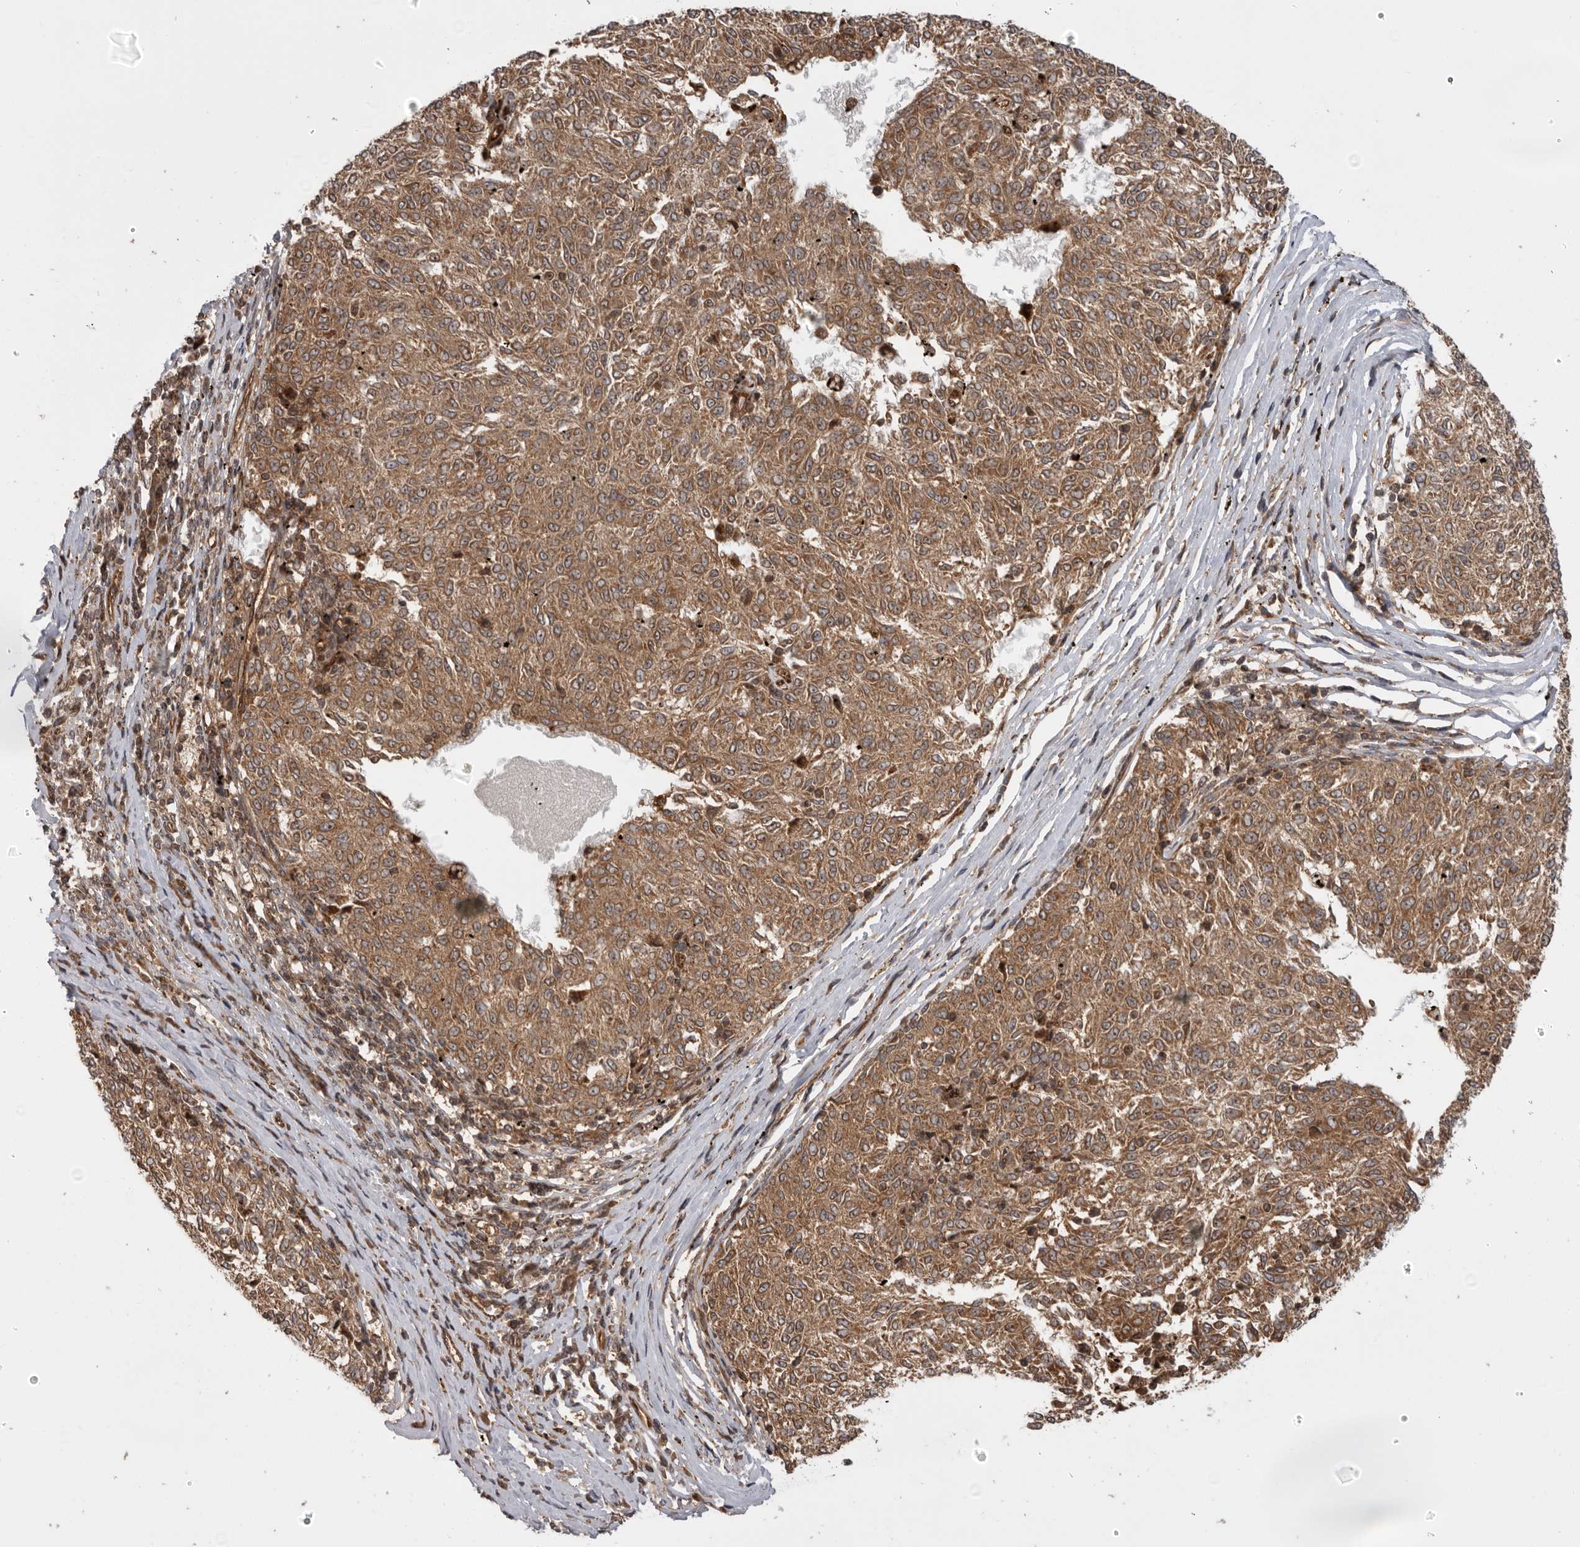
{"staining": {"intensity": "moderate", "quantity": ">75%", "location": "cytoplasmic/membranous"}, "tissue": "melanoma", "cell_type": "Tumor cells", "image_type": "cancer", "snomed": [{"axis": "morphology", "description": "Malignant melanoma, NOS"}, {"axis": "topography", "description": "Skin"}], "caption": "A high-resolution image shows IHC staining of melanoma, which shows moderate cytoplasmic/membranous expression in about >75% of tumor cells.", "gene": "DHDDS", "patient": {"sex": "female", "age": 72}}